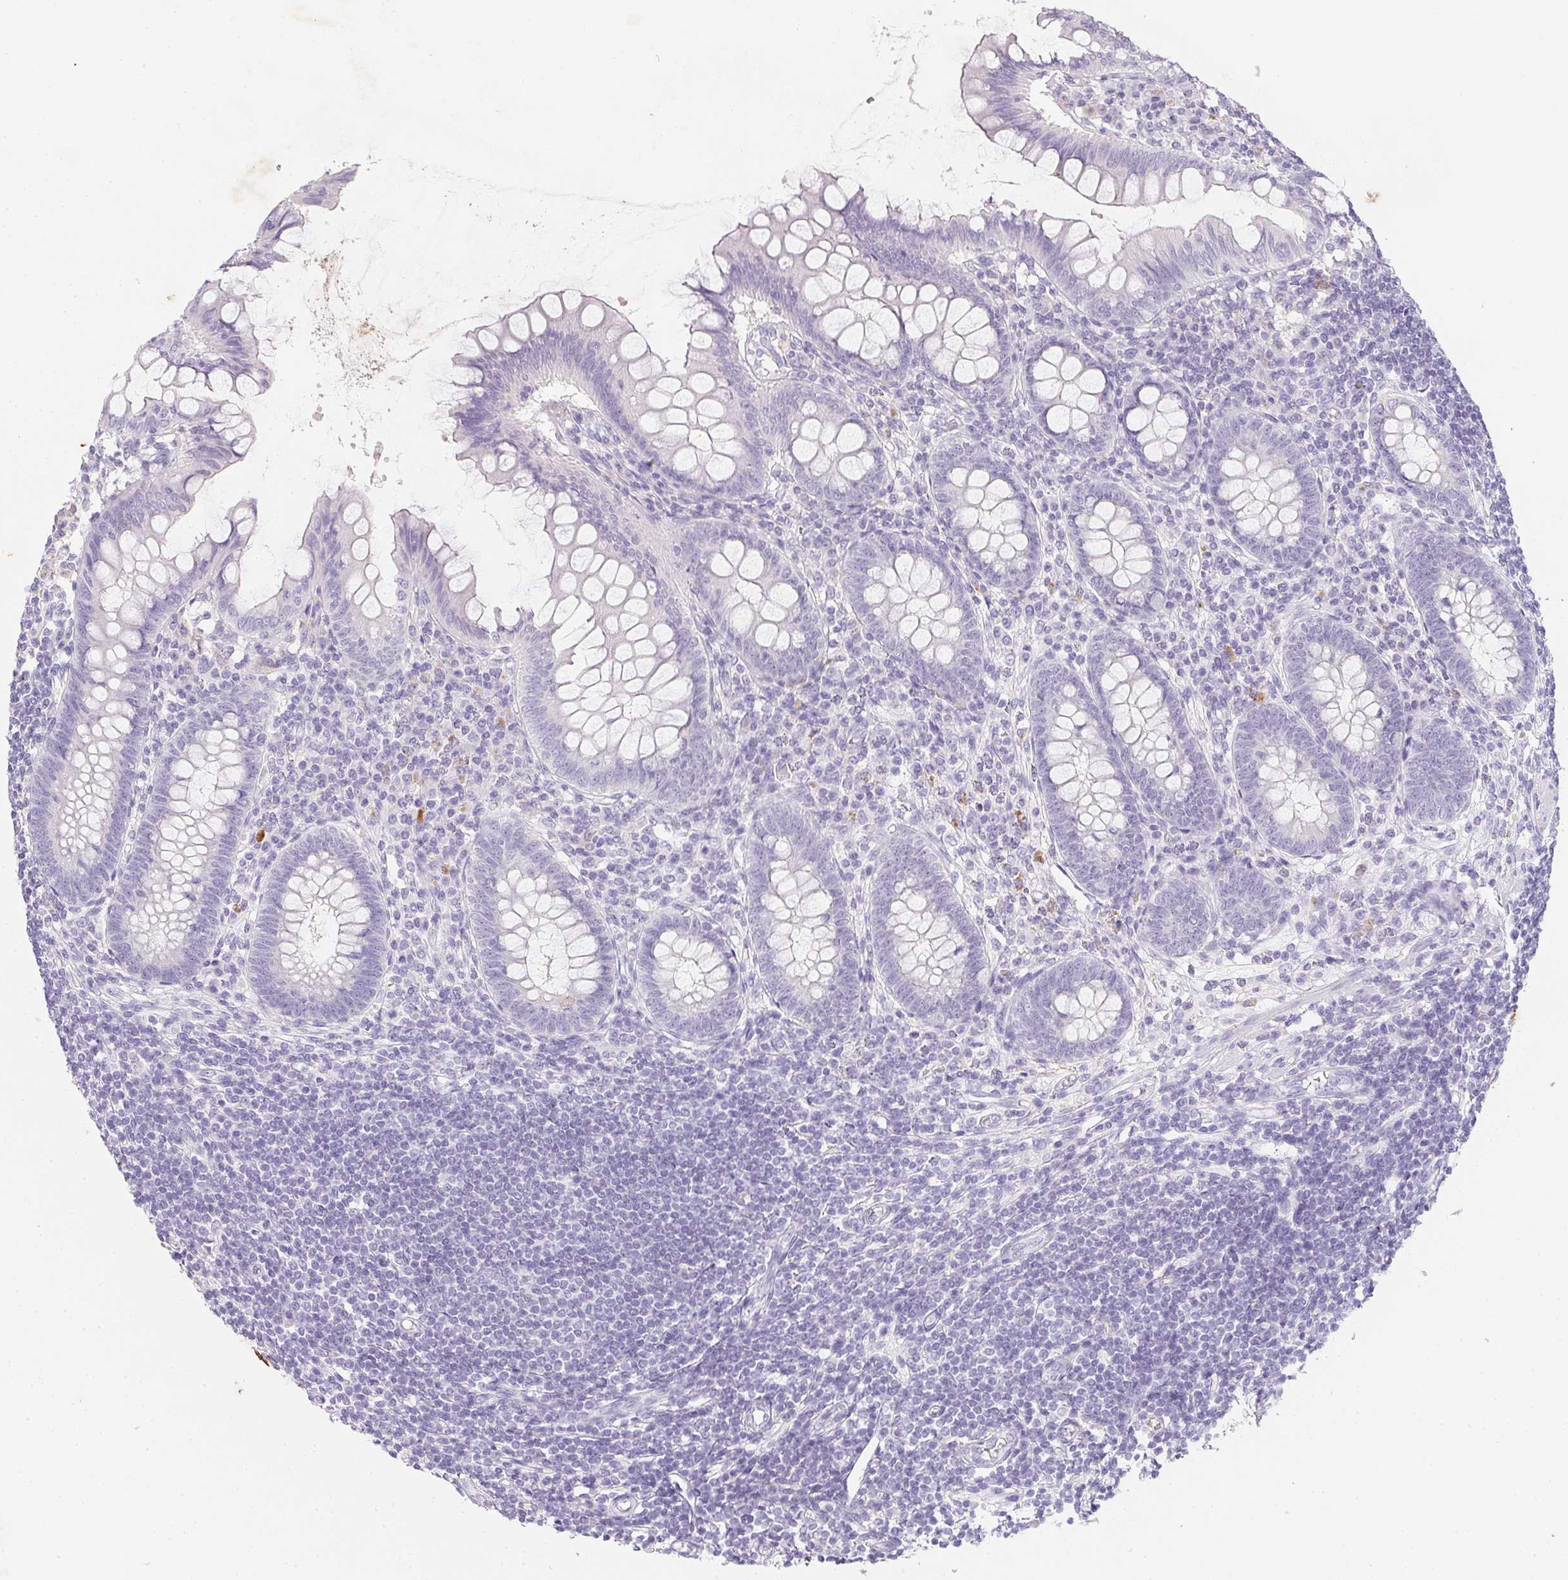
{"staining": {"intensity": "negative", "quantity": "none", "location": "none"}, "tissue": "appendix", "cell_type": "Glandular cells", "image_type": "normal", "snomed": [{"axis": "morphology", "description": "Normal tissue, NOS"}, {"axis": "topography", "description": "Appendix"}], "caption": "Appendix was stained to show a protein in brown. There is no significant expression in glandular cells. (DAB immunohistochemistry, high magnification).", "gene": "DCD", "patient": {"sex": "female", "age": 57}}